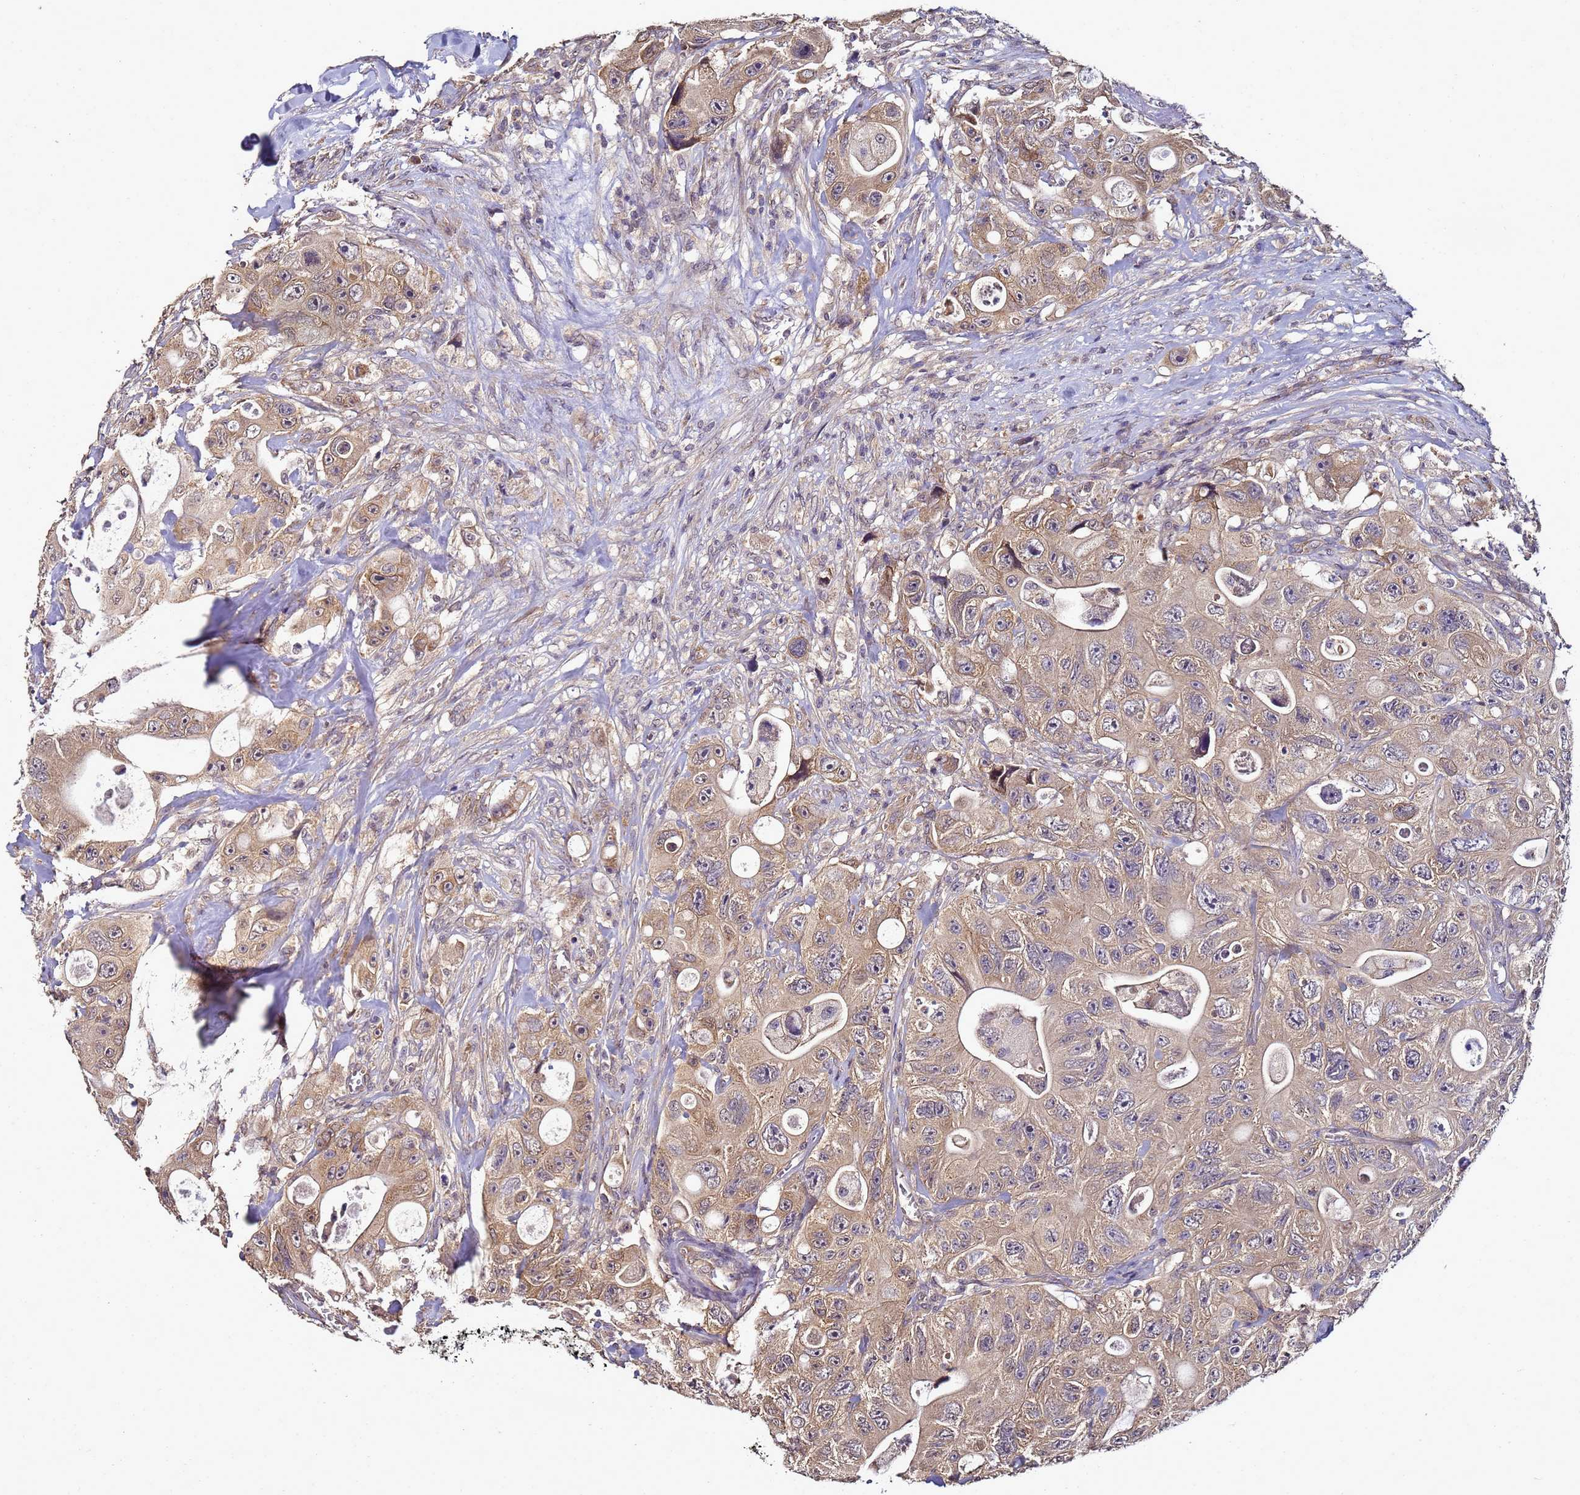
{"staining": {"intensity": "moderate", "quantity": ">75%", "location": "cytoplasmic/membranous"}, "tissue": "colorectal cancer", "cell_type": "Tumor cells", "image_type": "cancer", "snomed": [{"axis": "morphology", "description": "Adenocarcinoma, NOS"}, {"axis": "topography", "description": "Colon"}], "caption": "A high-resolution histopathology image shows immunohistochemistry (IHC) staining of colorectal cancer, which reveals moderate cytoplasmic/membranous staining in about >75% of tumor cells.", "gene": "ANKRD17", "patient": {"sex": "female", "age": 46}}